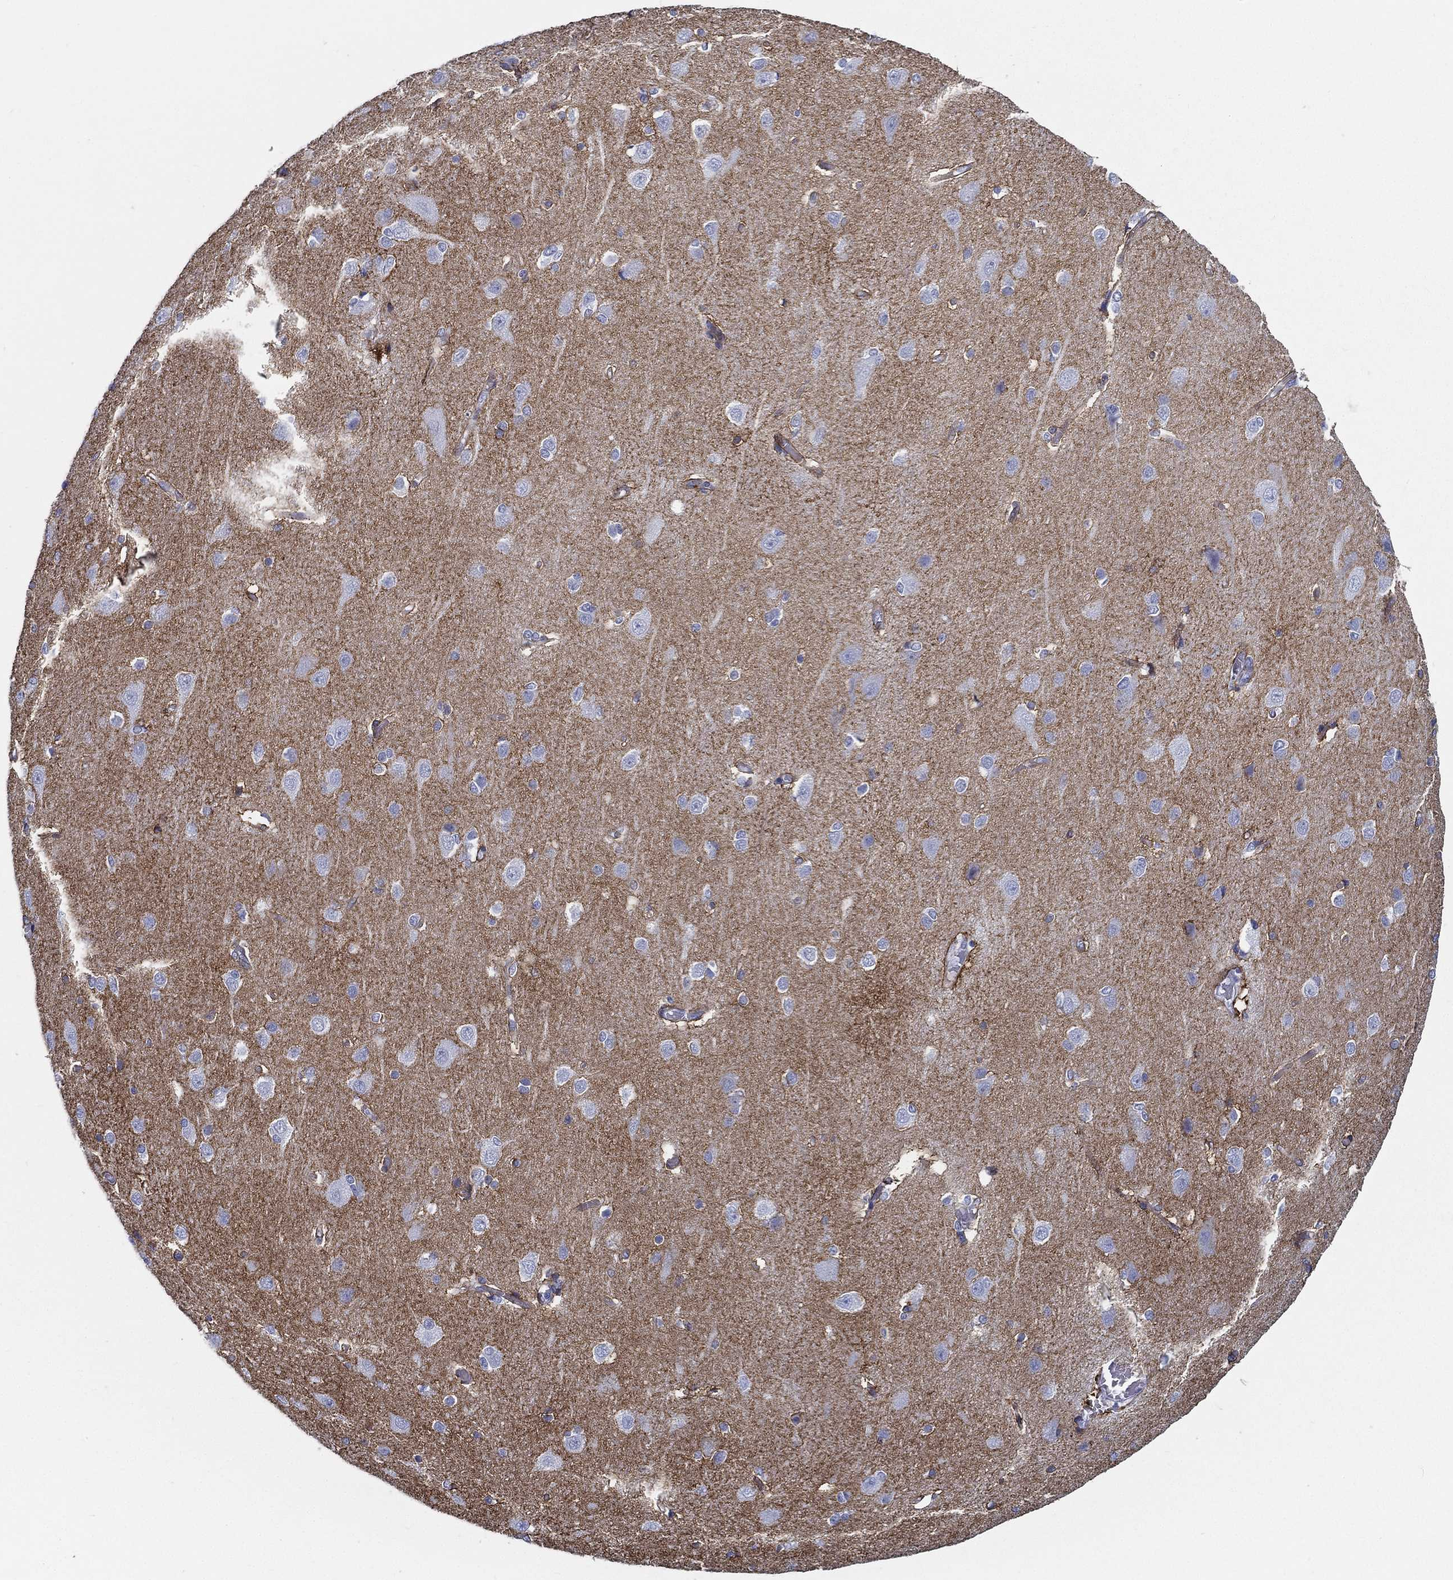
{"staining": {"intensity": "negative", "quantity": "none", "location": "none"}, "tissue": "cerebral cortex", "cell_type": "Endothelial cells", "image_type": "normal", "snomed": [{"axis": "morphology", "description": "Normal tissue, NOS"}, {"axis": "topography", "description": "Cerebral cortex"}], "caption": "This is a image of immunohistochemistry (IHC) staining of unremarkable cerebral cortex, which shows no positivity in endothelial cells.", "gene": "ATP1B2", "patient": {"sex": "male", "age": 37}}